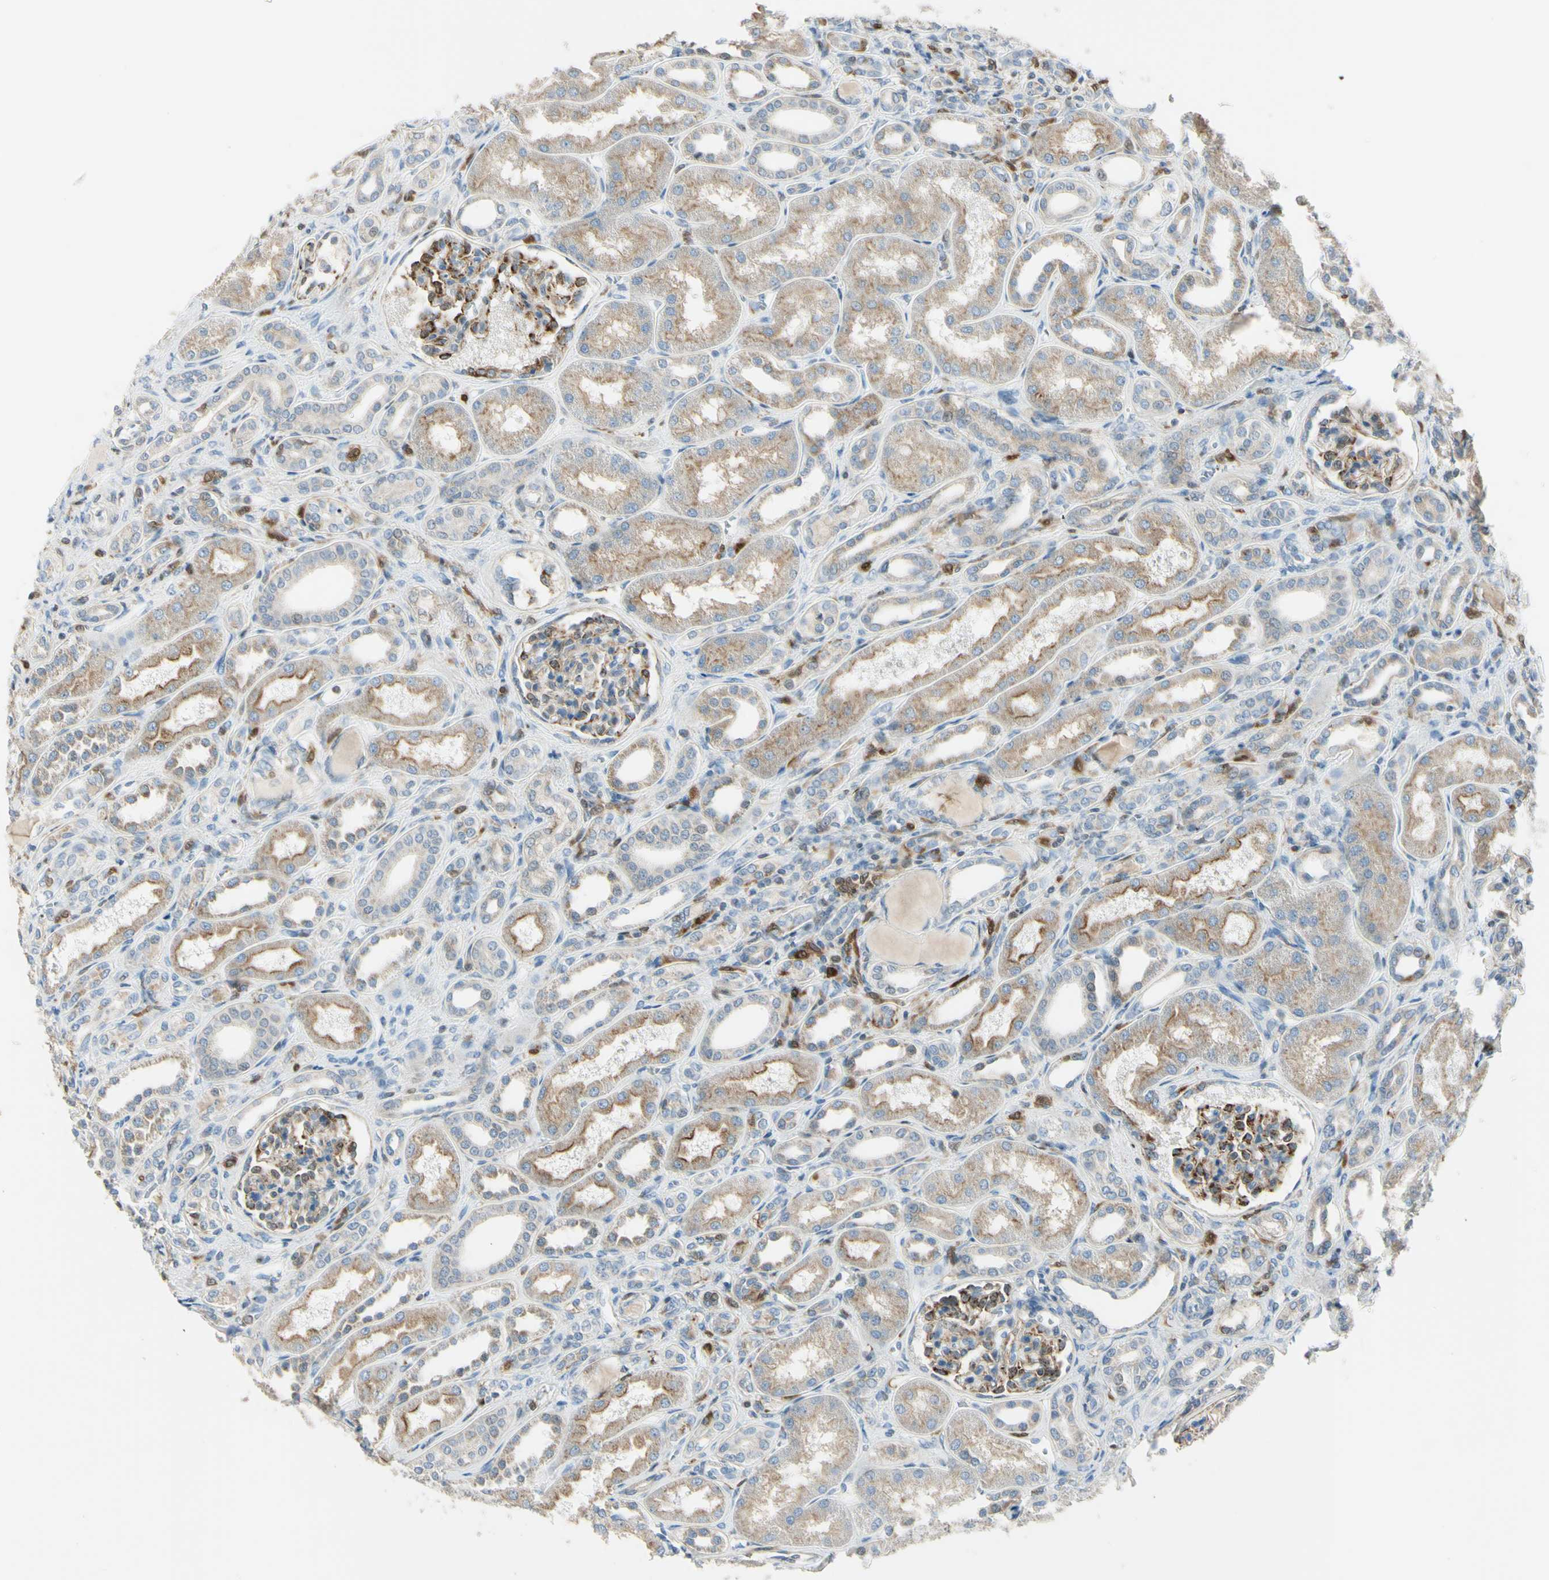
{"staining": {"intensity": "strong", "quantity": "25%-75%", "location": "cytoplasmic/membranous"}, "tissue": "kidney", "cell_type": "Cells in glomeruli", "image_type": "normal", "snomed": [{"axis": "morphology", "description": "Normal tissue, NOS"}, {"axis": "topography", "description": "Kidney"}], "caption": "Immunohistochemical staining of benign kidney demonstrates 25%-75% levels of strong cytoplasmic/membranous protein positivity in about 25%-75% of cells in glomeruli. The protein is stained brown, and the nuclei are stained in blue (DAB (3,3'-diaminobenzidine) IHC with brightfield microscopy, high magnification).", "gene": "CYRIB", "patient": {"sex": "male", "age": 7}}